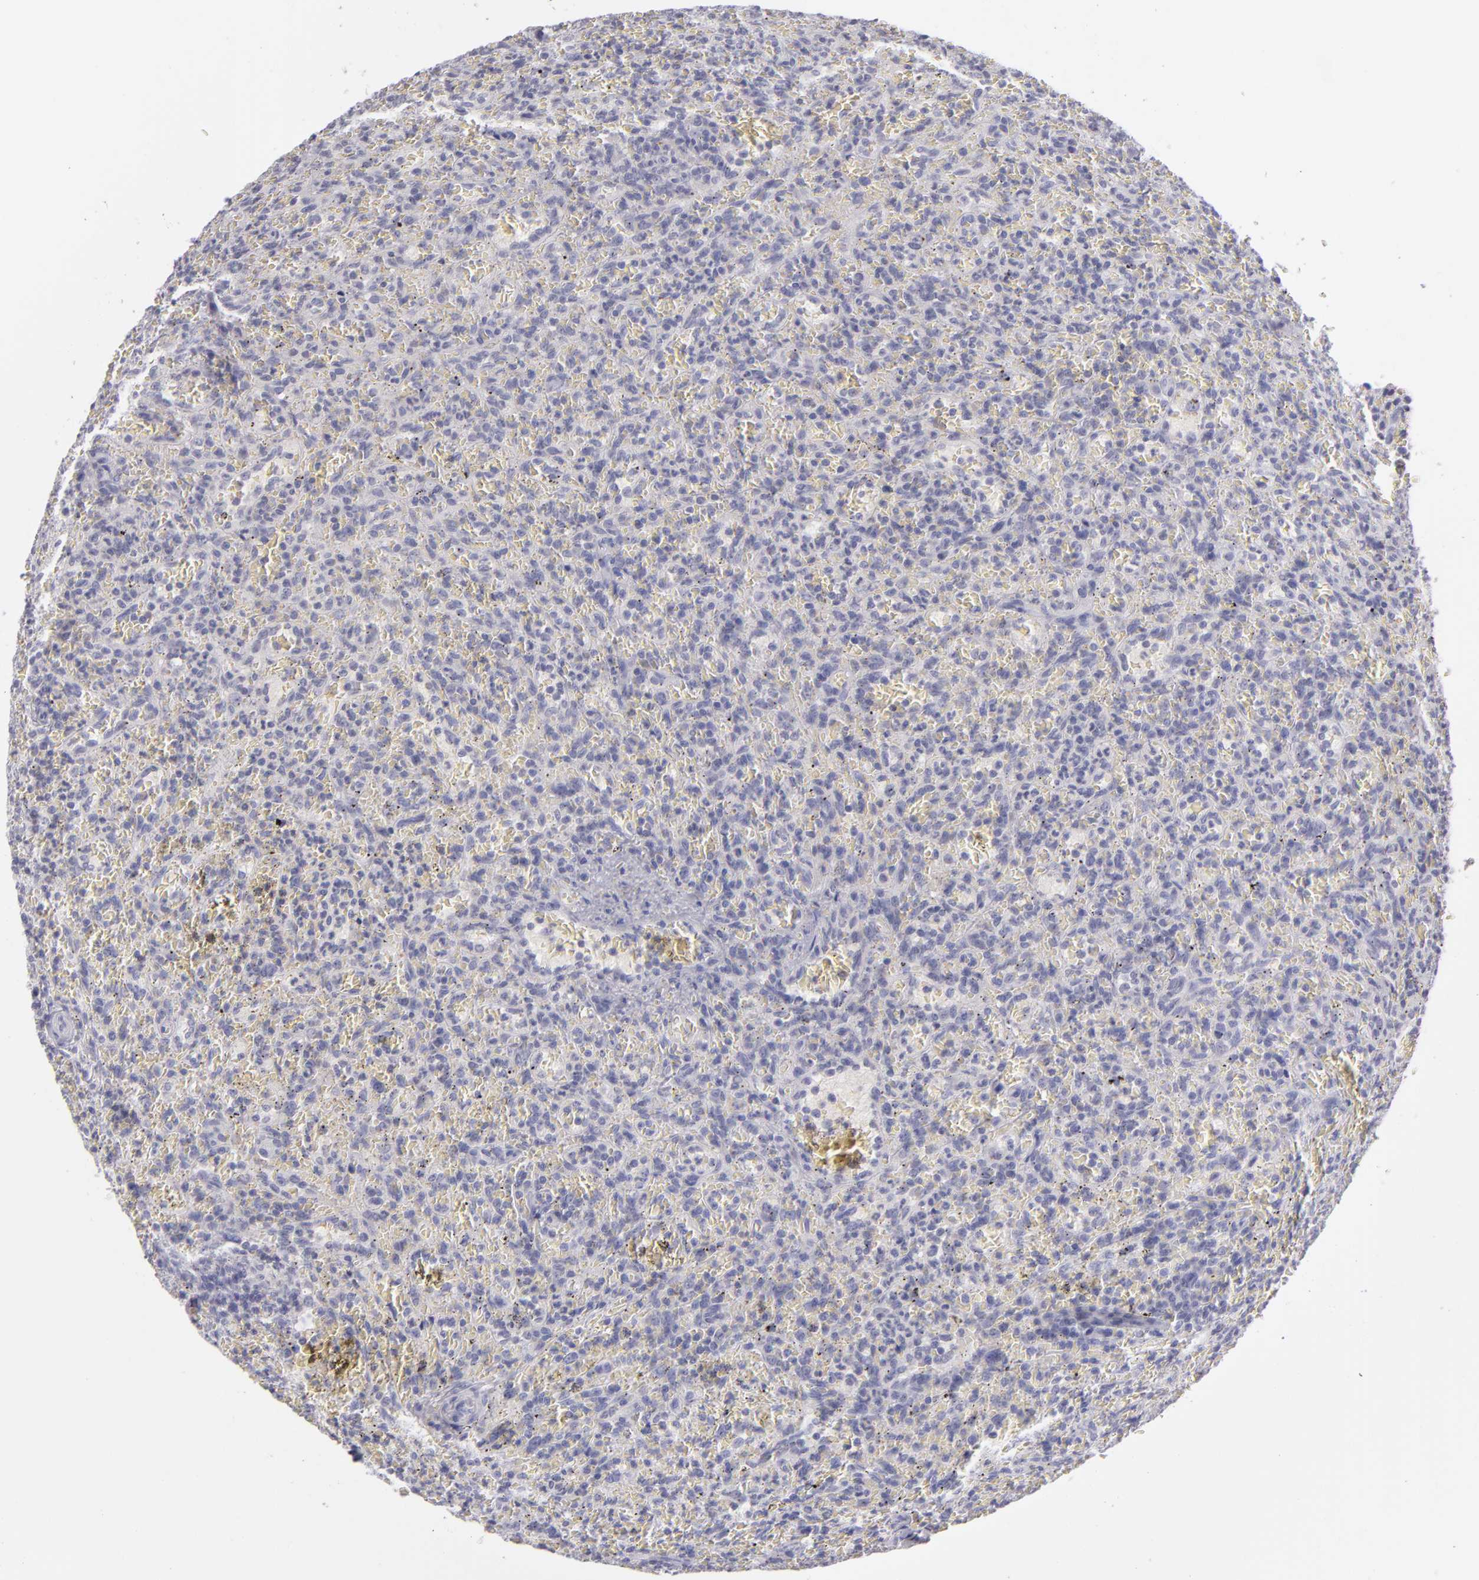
{"staining": {"intensity": "negative", "quantity": "none", "location": "none"}, "tissue": "lymphoma", "cell_type": "Tumor cells", "image_type": "cancer", "snomed": [{"axis": "morphology", "description": "Malignant lymphoma, non-Hodgkin's type, Low grade"}, {"axis": "topography", "description": "Spleen"}], "caption": "A high-resolution histopathology image shows immunohistochemistry staining of lymphoma, which reveals no significant staining in tumor cells.", "gene": "TNNC1", "patient": {"sex": "female", "age": 64}}